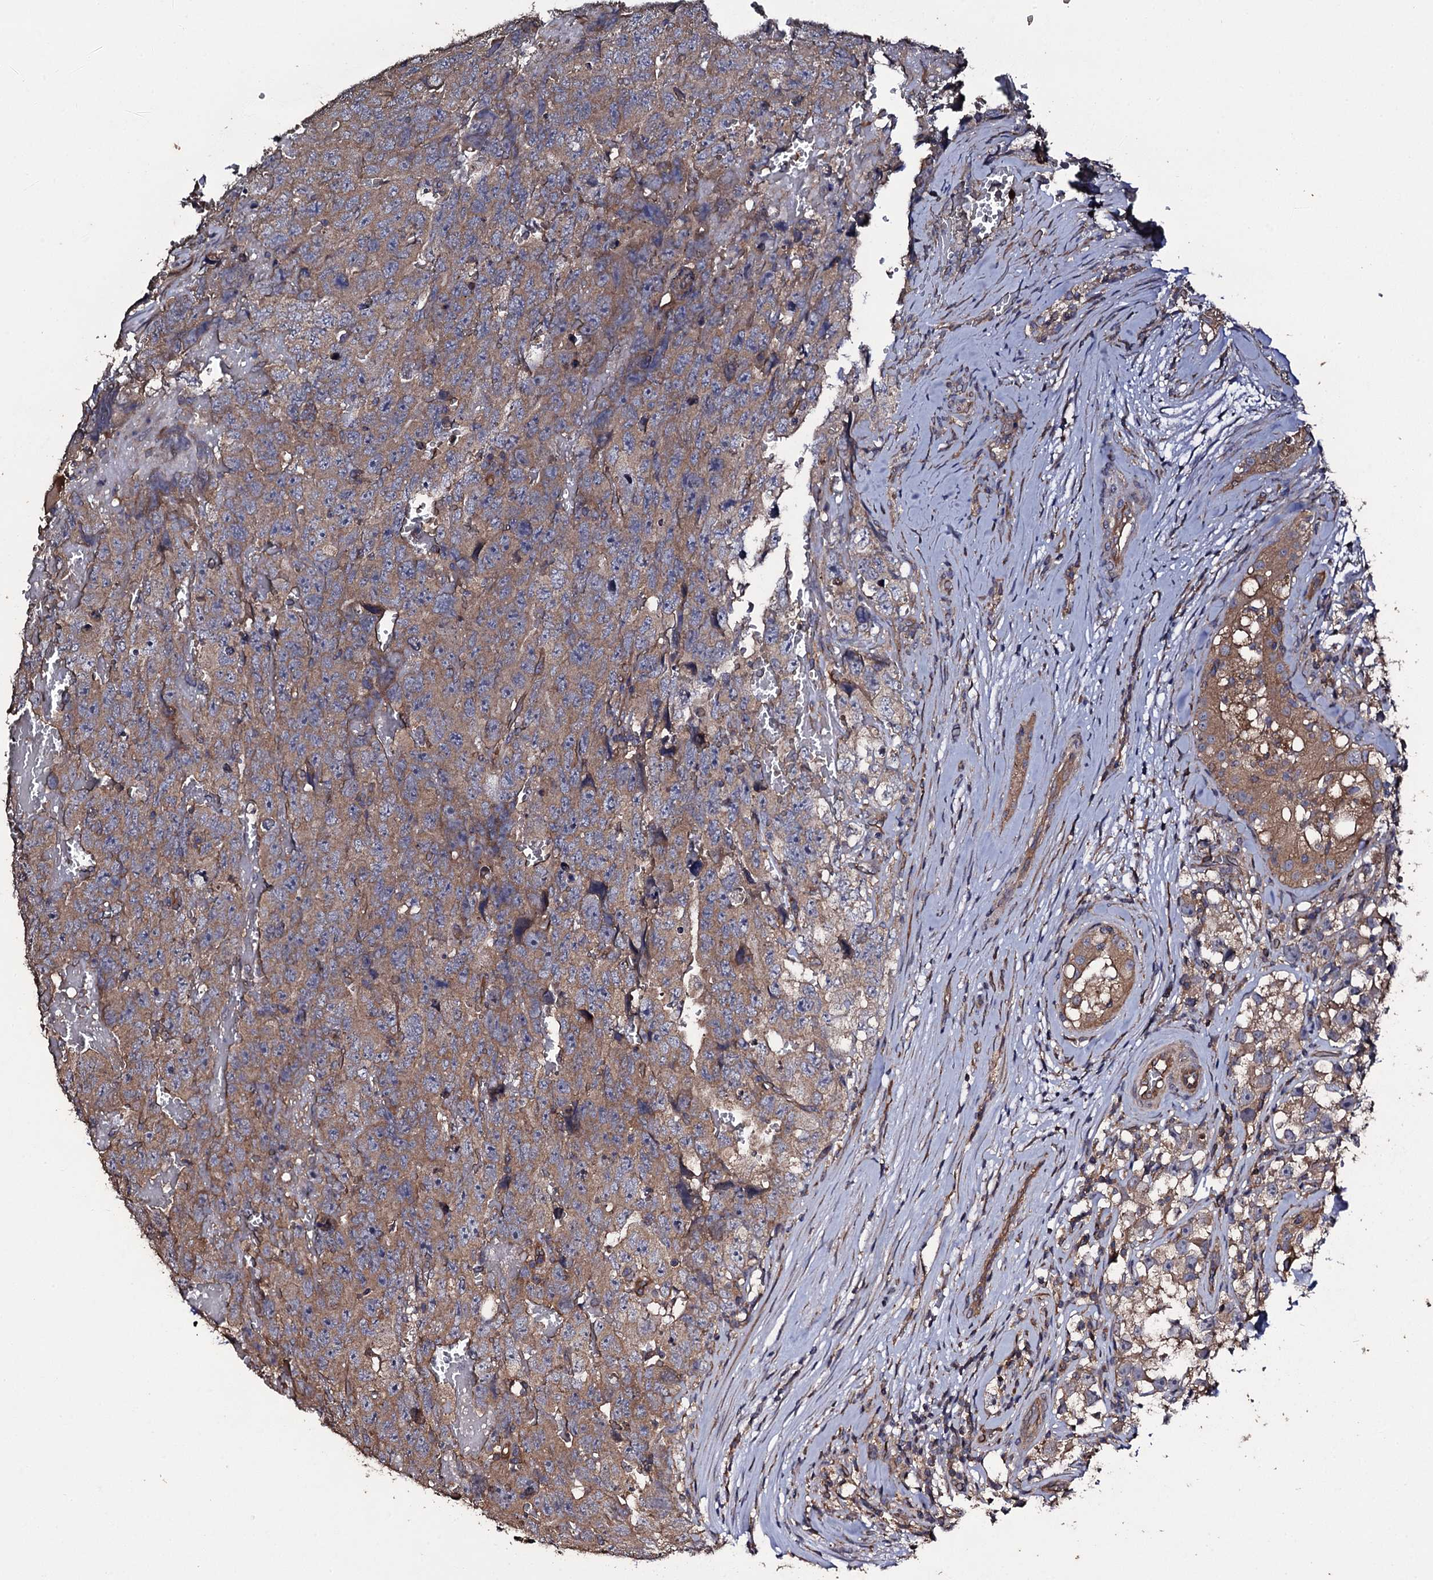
{"staining": {"intensity": "moderate", "quantity": ">75%", "location": "cytoplasmic/membranous"}, "tissue": "testis cancer", "cell_type": "Tumor cells", "image_type": "cancer", "snomed": [{"axis": "morphology", "description": "Carcinoma, Embryonal, NOS"}, {"axis": "topography", "description": "Testis"}], "caption": "This is an image of immunohistochemistry (IHC) staining of embryonal carcinoma (testis), which shows moderate staining in the cytoplasmic/membranous of tumor cells.", "gene": "TTC23", "patient": {"sex": "male", "age": 45}}